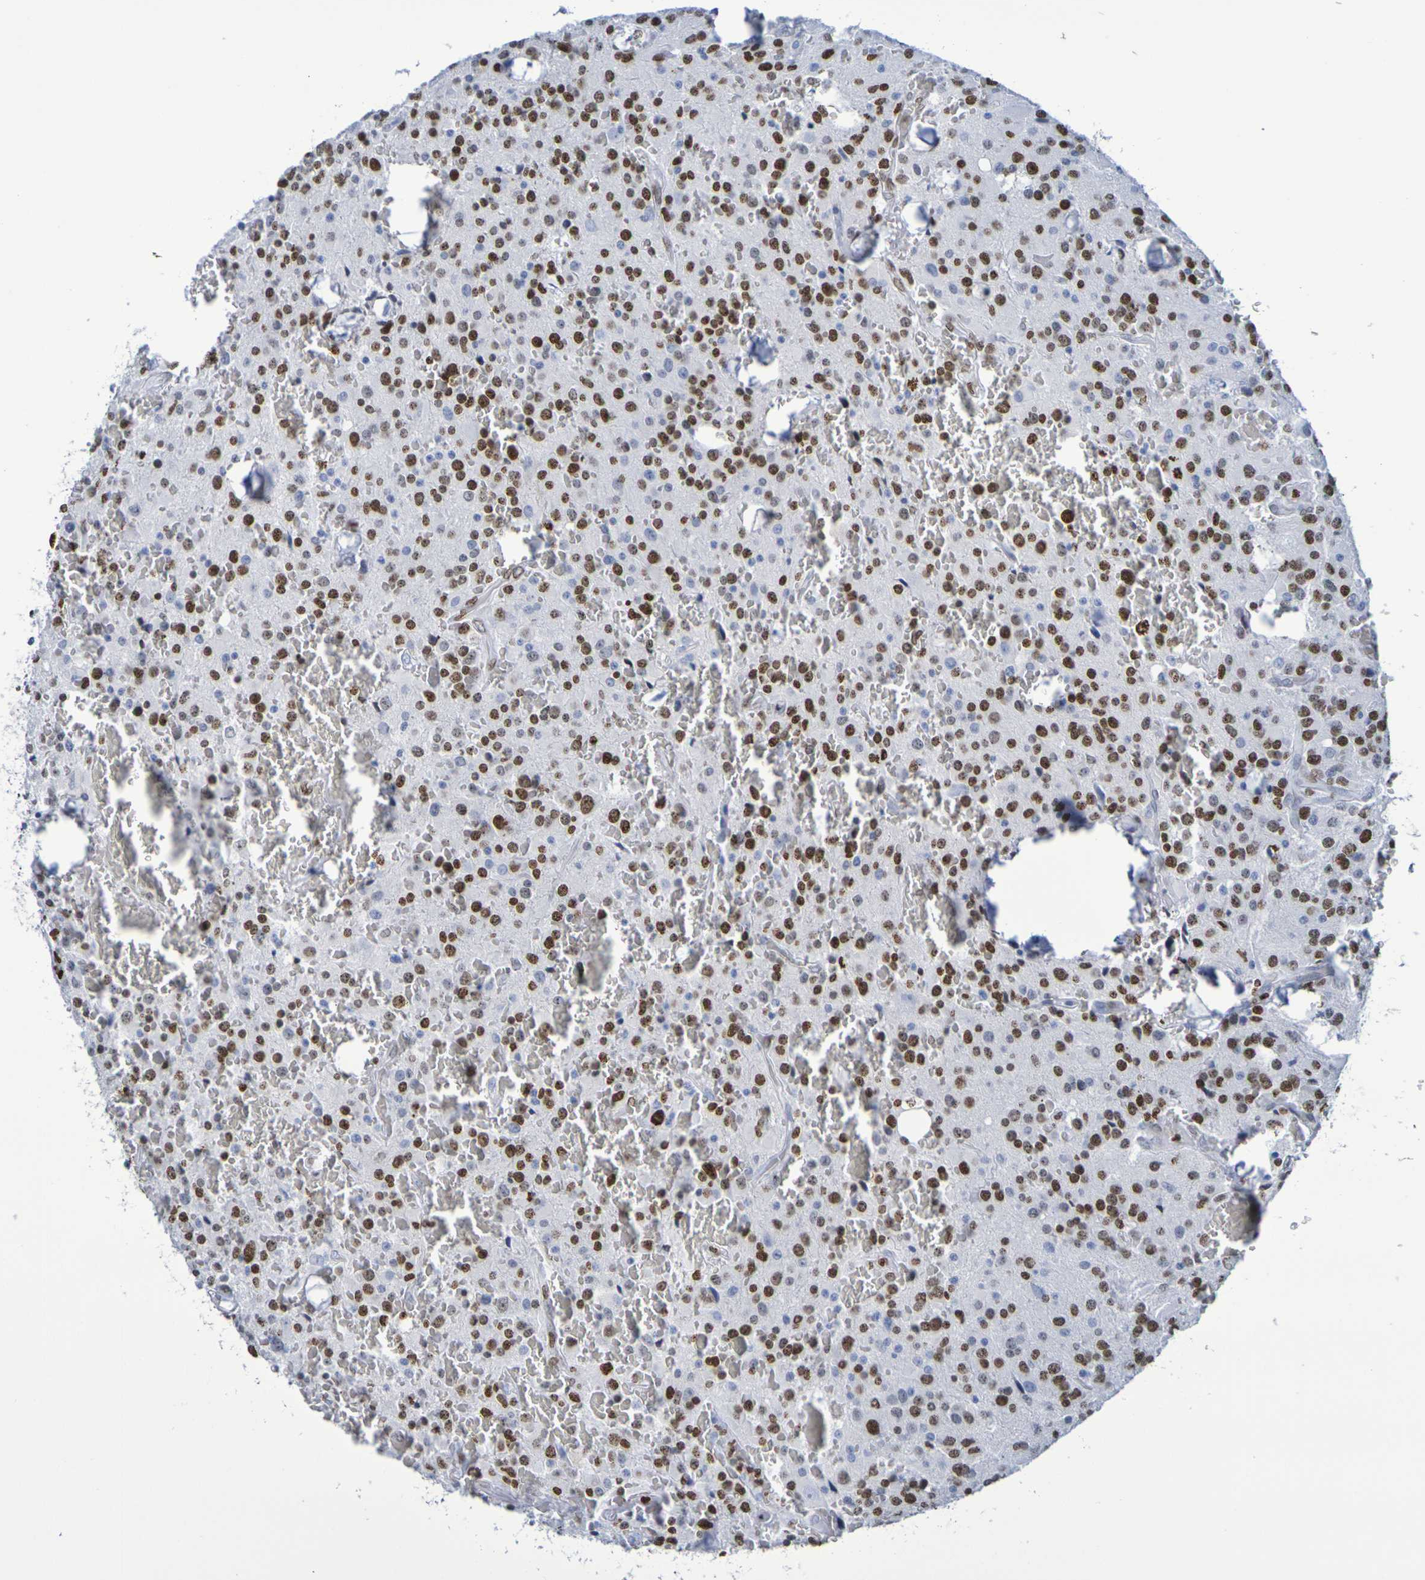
{"staining": {"intensity": "moderate", "quantity": ">75%", "location": "nuclear"}, "tissue": "glioma", "cell_type": "Tumor cells", "image_type": "cancer", "snomed": [{"axis": "morphology", "description": "Glioma, malignant, Low grade"}, {"axis": "topography", "description": "Brain"}], "caption": "Low-grade glioma (malignant) stained for a protein (brown) reveals moderate nuclear positive staining in approximately >75% of tumor cells.", "gene": "H1-5", "patient": {"sex": "male", "age": 58}}